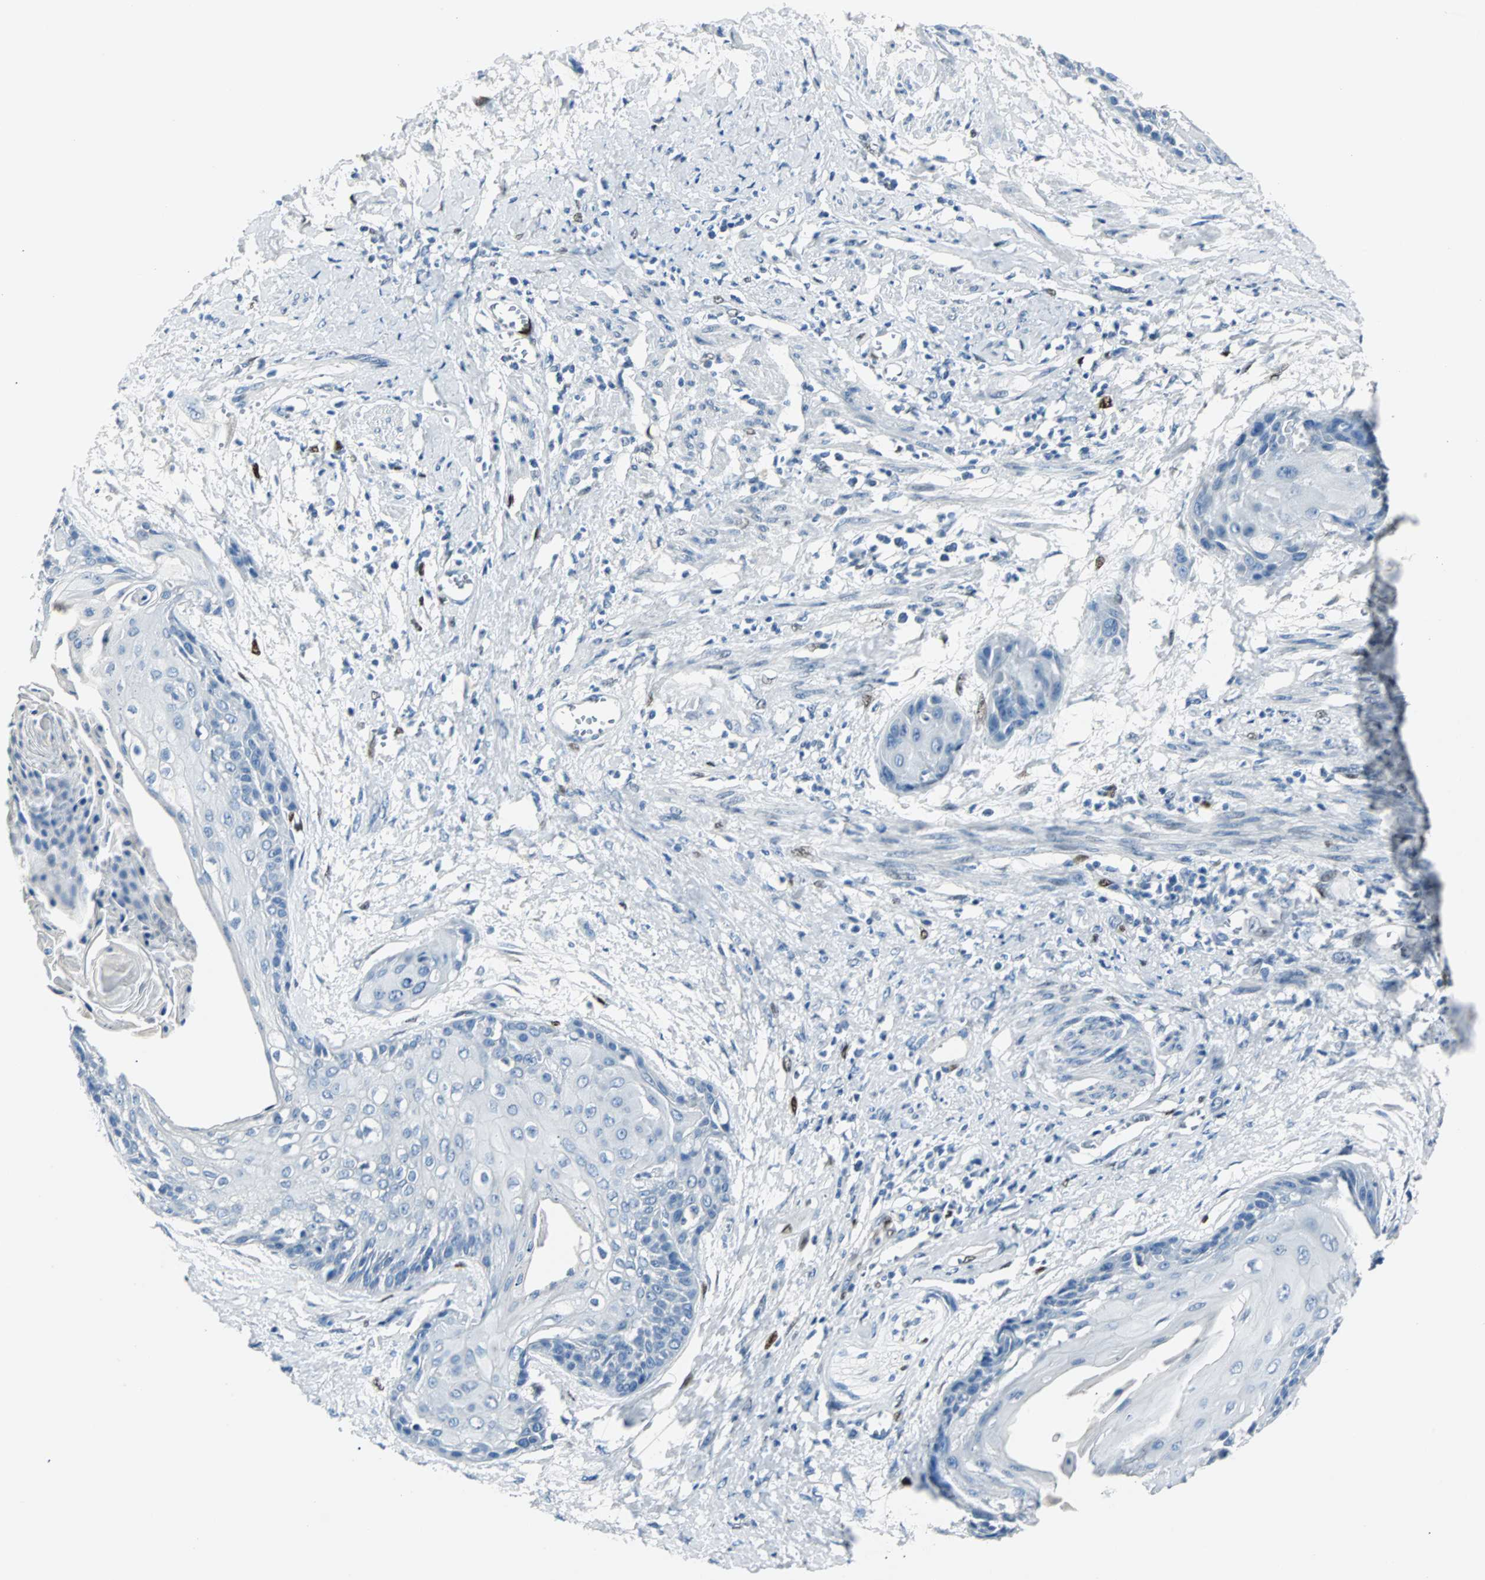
{"staining": {"intensity": "negative", "quantity": "none", "location": "none"}, "tissue": "cervical cancer", "cell_type": "Tumor cells", "image_type": "cancer", "snomed": [{"axis": "morphology", "description": "Squamous cell carcinoma, NOS"}, {"axis": "topography", "description": "Cervix"}], "caption": "Cervical squamous cell carcinoma was stained to show a protein in brown. There is no significant expression in tumor cells.", "gene": "IL33", "patient": {"sex": "female", "age": 57}}